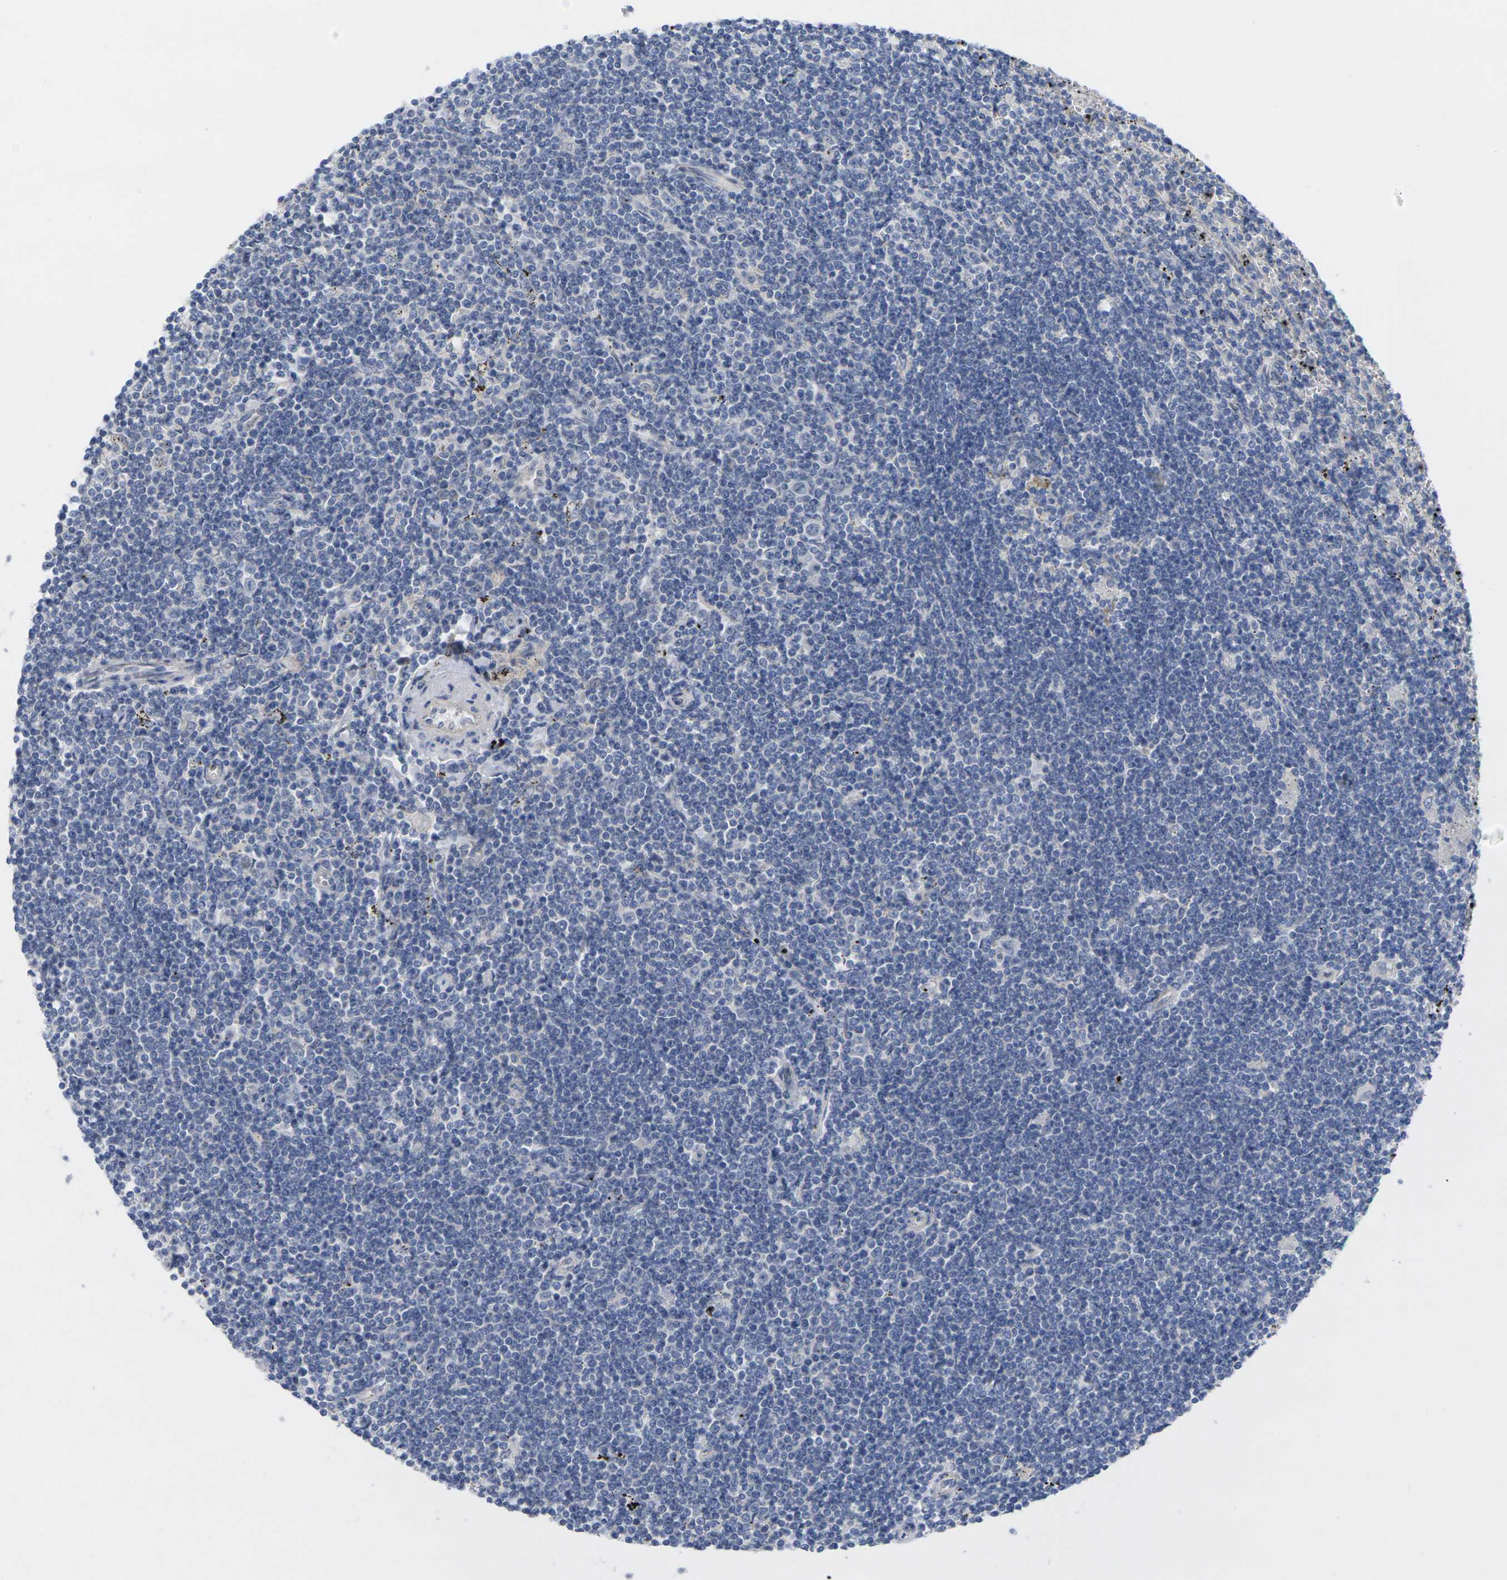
{"staining": {"intensity": "negative", "quantity": "none", "location": "none"}, "tissue": "lymphoma", "cell_type": "Tumor cells", "image_type": "cancer", "snomed": [{"axis": "morphology", "description": "Malignant lymphoma, non-Hodgkin's type, Low grade"}, {"axis": "topography", "description": "Spleen"}], "caption": "IHC of lymphoma reveals no expression in tumor cells. (DAB (3,3'-diaminobenzidine) immunohistochemistry visualized using brightfield microscopy, high magnification).", "gene": "TNNI3", "patient": {"sex": "male", "age": 76}}